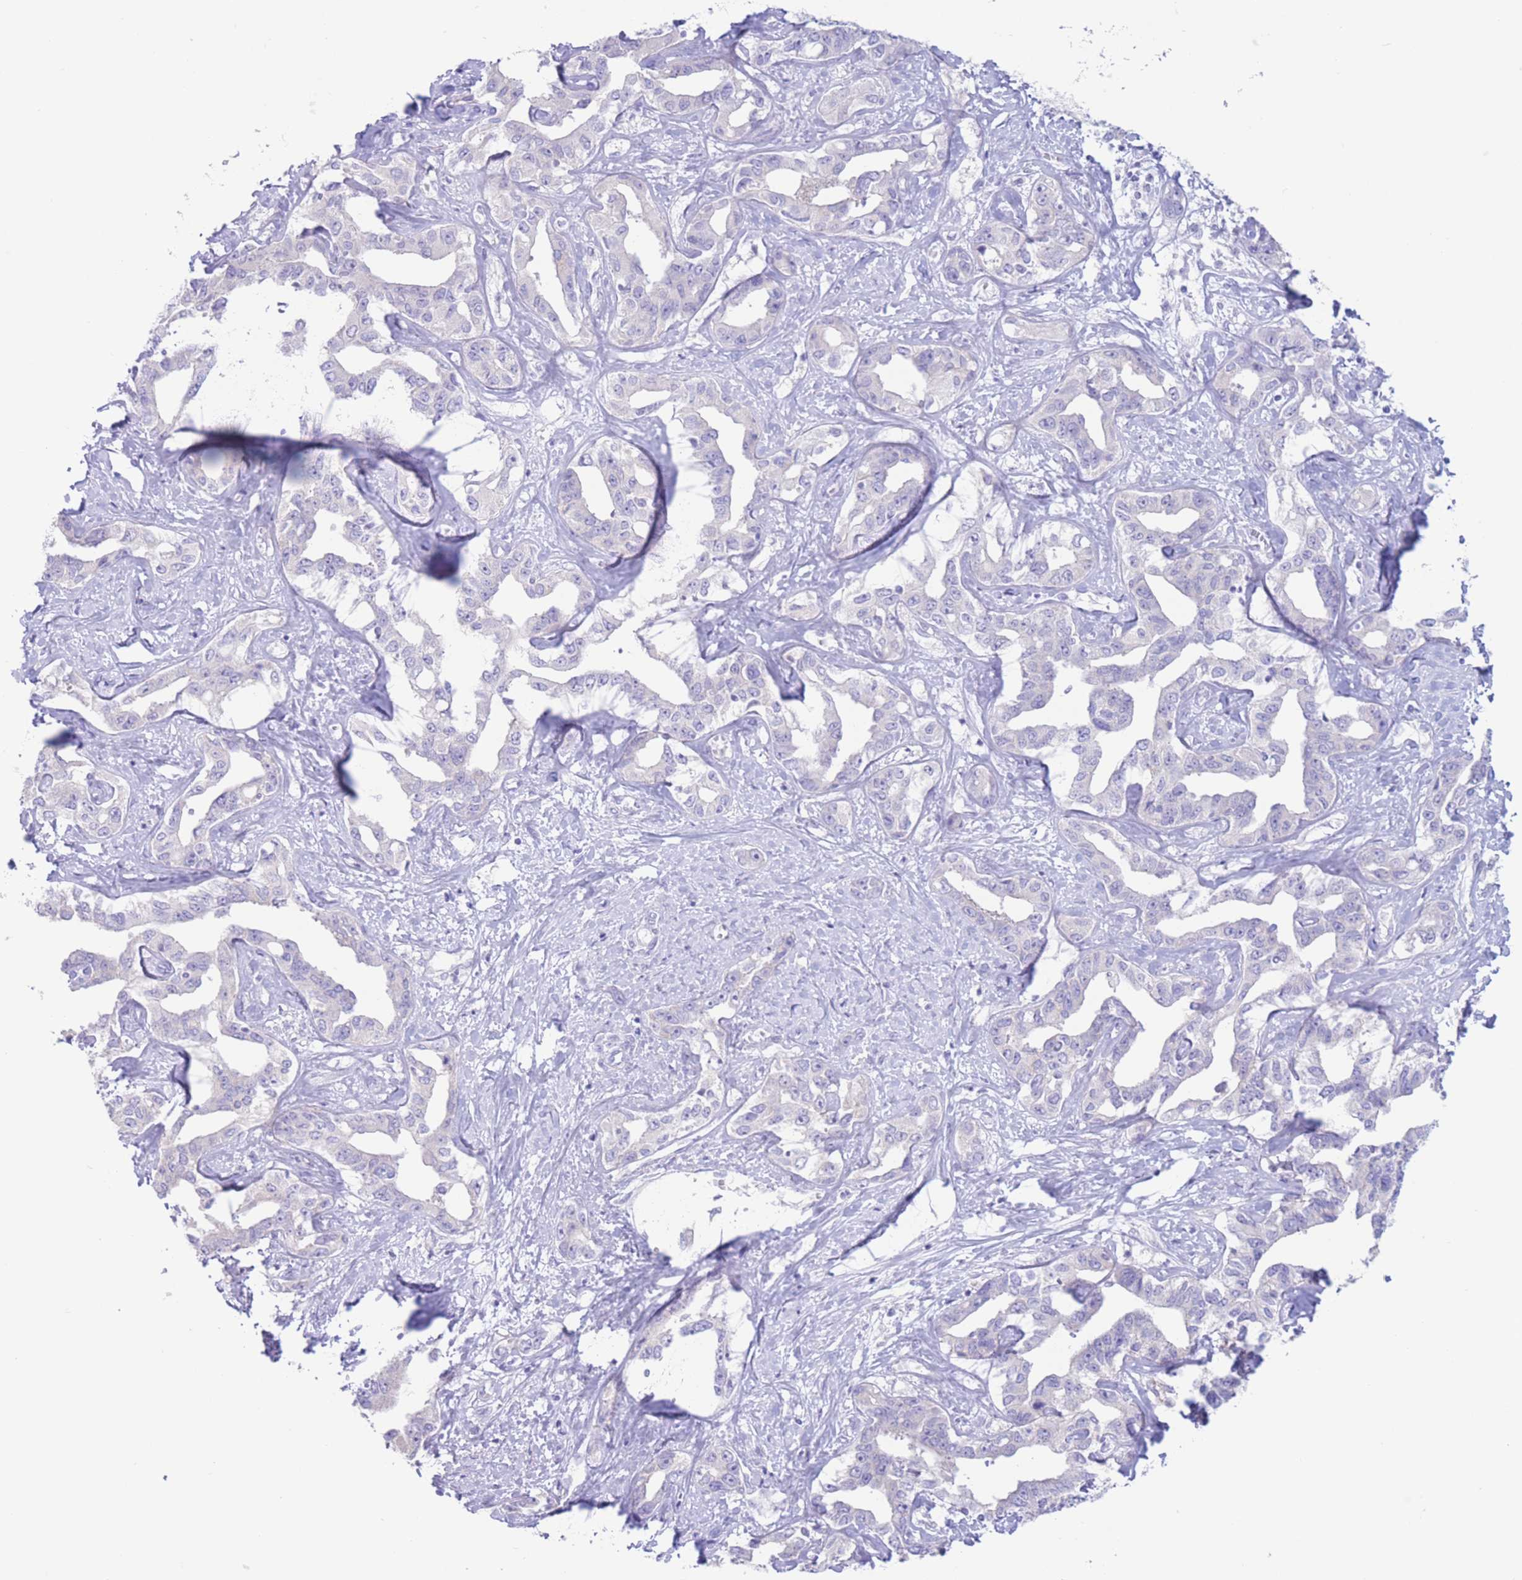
{"staining": {"intensity": "negative", "quantity": "none", "location": "none"}, "tissue": "liver cancer", "cell_type": "Tumor cells", "image_type": "cancer", "snomed": [{"axis": "morphology", "description": "Cholangiocarcinoma"}, {"axis": "topography", "description": "Liver"}], "caption": "Immunohistochemical staining of liver cancer (cholangiocarcinoma) displays no significant positivity in tumor cells.", "gene": "FAH", "patient": {"sex": "male", "age": 59}}